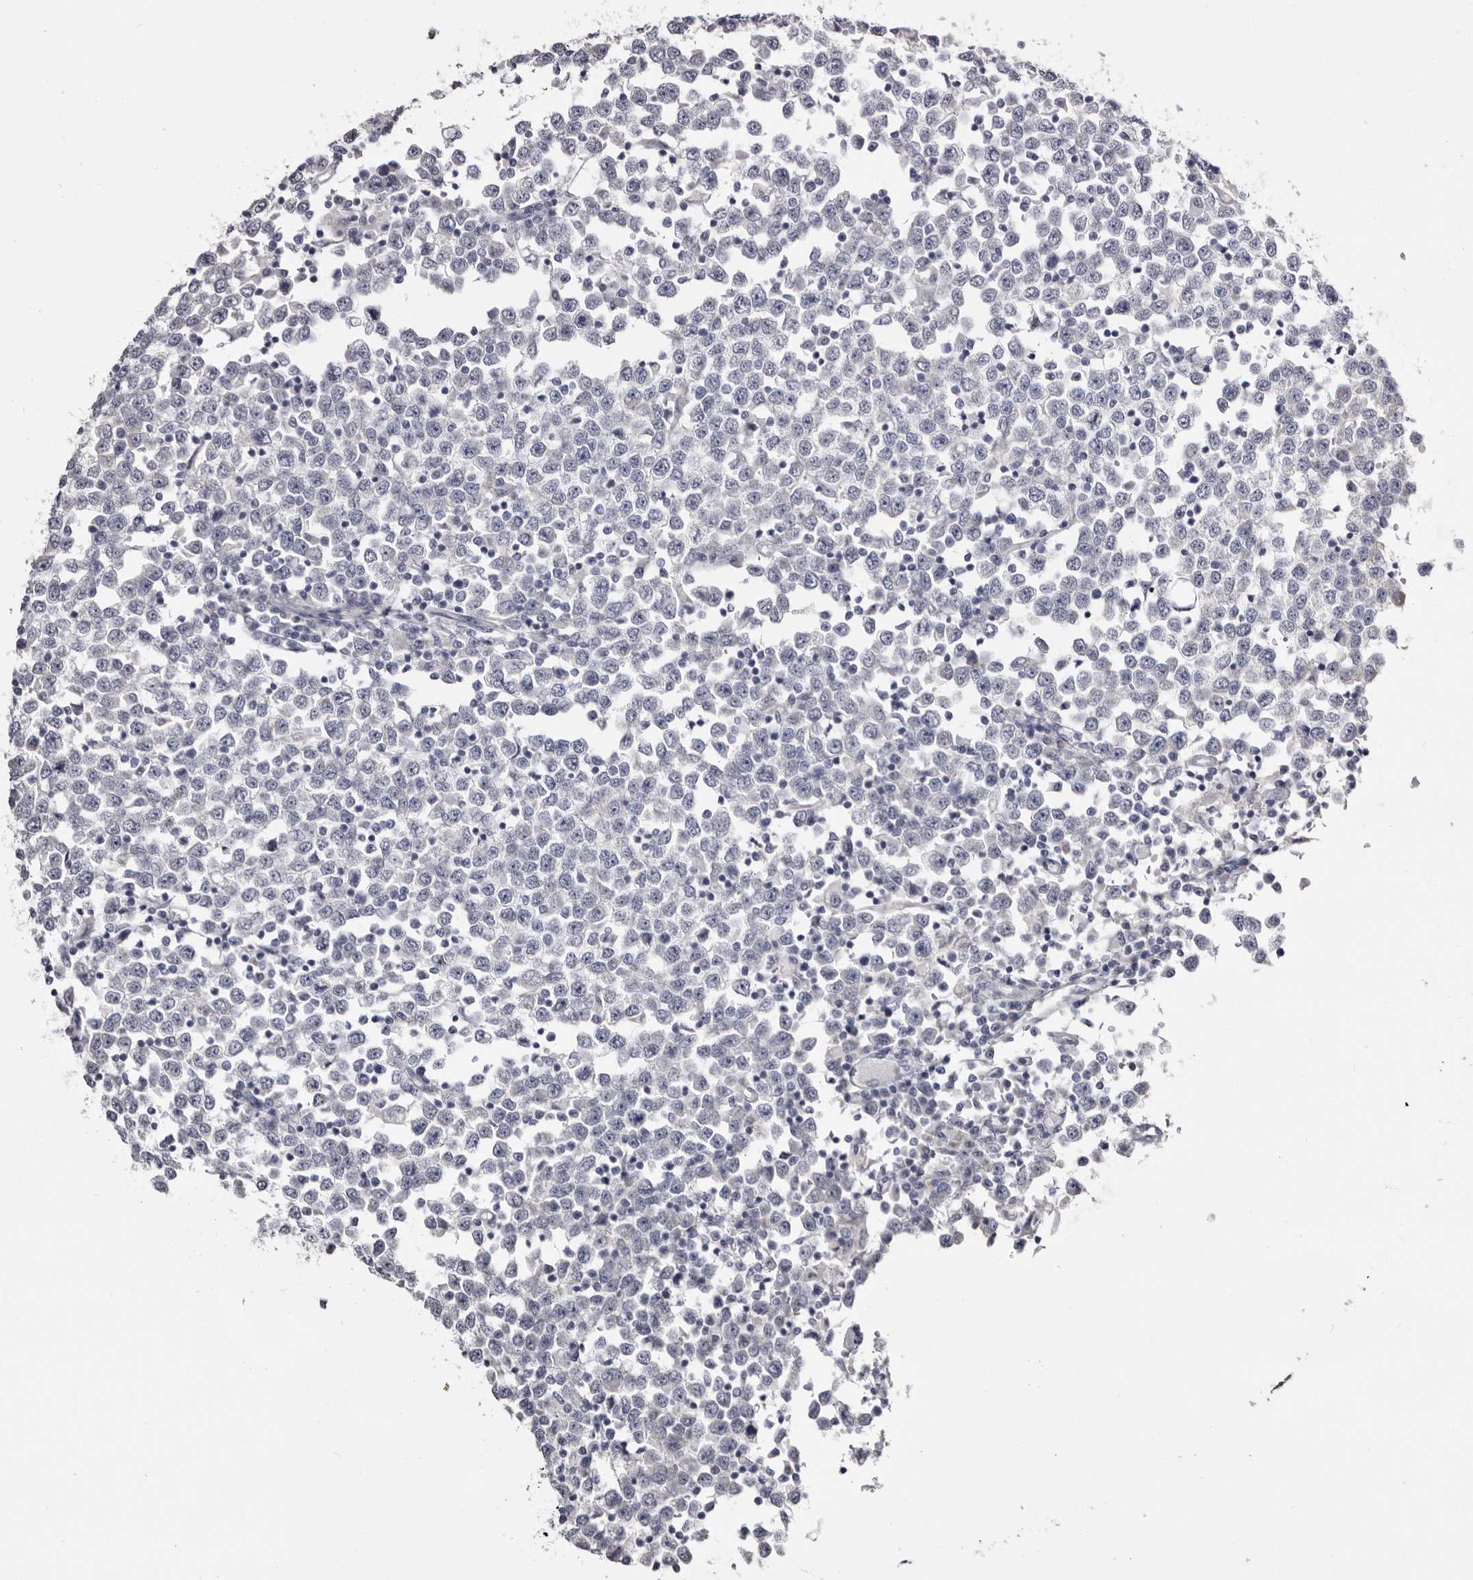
{"staining": {"intensity": "negative", "quantity": "none", "location": "none"}, "tissue": "testis cancer", "cell_type": "Tumor cells", "image_type": "cancer", "snomed": [{"axis": "morphology", "description": "Seminoma, NOS"}, {"axis": "topography", "description": "Testis"}], "caption": "Protein analysis of seminoma (testis) reveals no significant positivity in tumor cells. (DAB IHC with hematoxylin counter stain).", "gene": "CASQ1", "patient": {"sex": "male", "age": 65}}